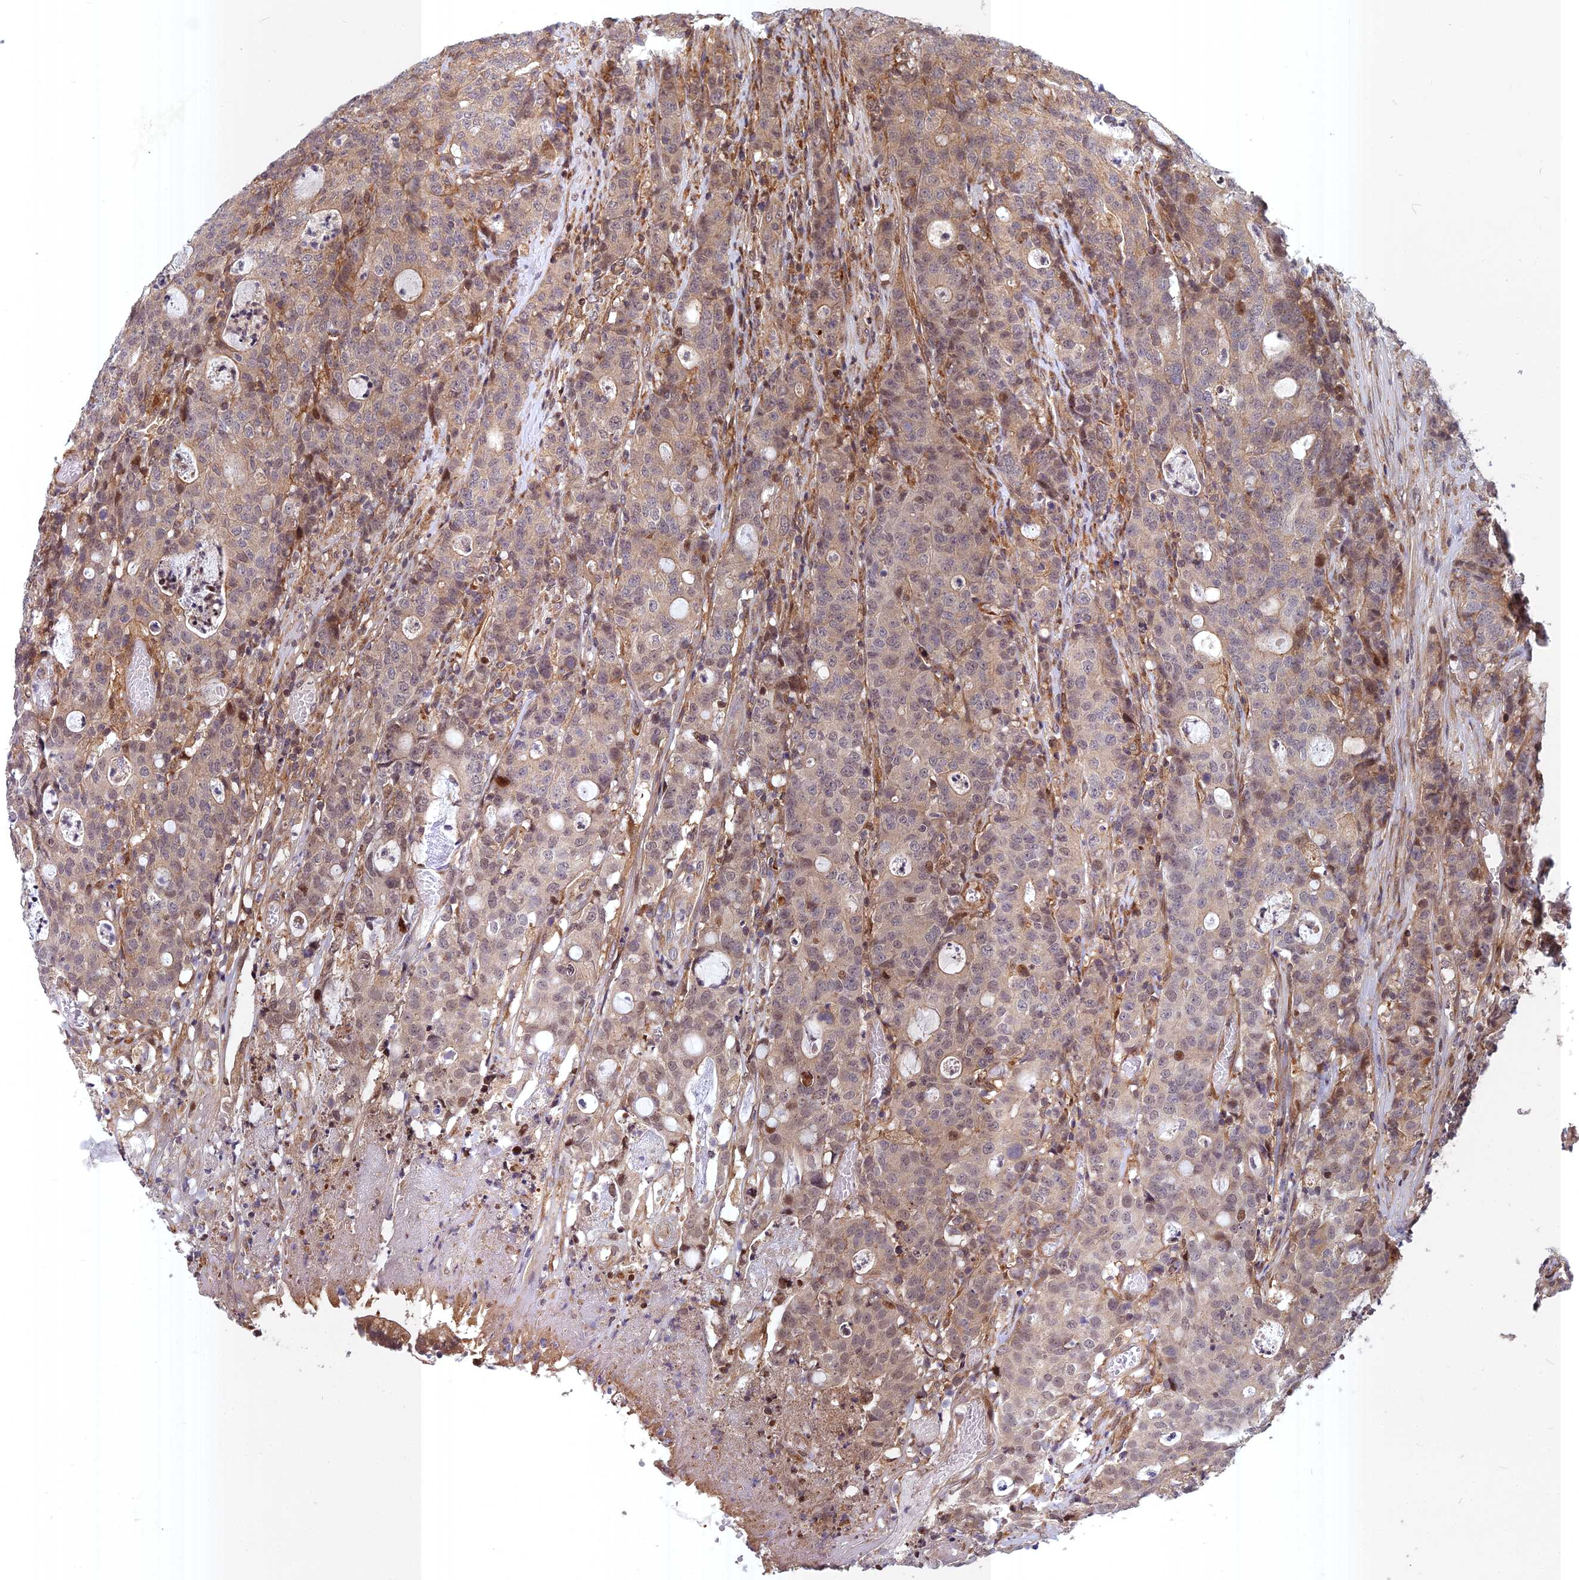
{"staining": {"intensity": "weak", "quantity": "25%-75%", "location": "cytoplasmic/membranous,nuclear"}, "tissue": "colorectal cancer", "cell_type": "Tumor cells", "image_type": "cancer", "snomed": [{"axis": "morphology", "description": "Adenocarcinoma, NOS"}, {"axis": "topography", "description": "Colon"}], "caption": "Immunohistochemistry (IHC) photomicrograph of human adenocarcinoma (colorectal) stained for a protein (brown), which demonstrates low levels of weak cytoplasmic/membranous and nuclear positivity in about 25%-75% of tumor cells.", "gene": "COMMD2", "patient": {"sex": "male", "age": 83}}